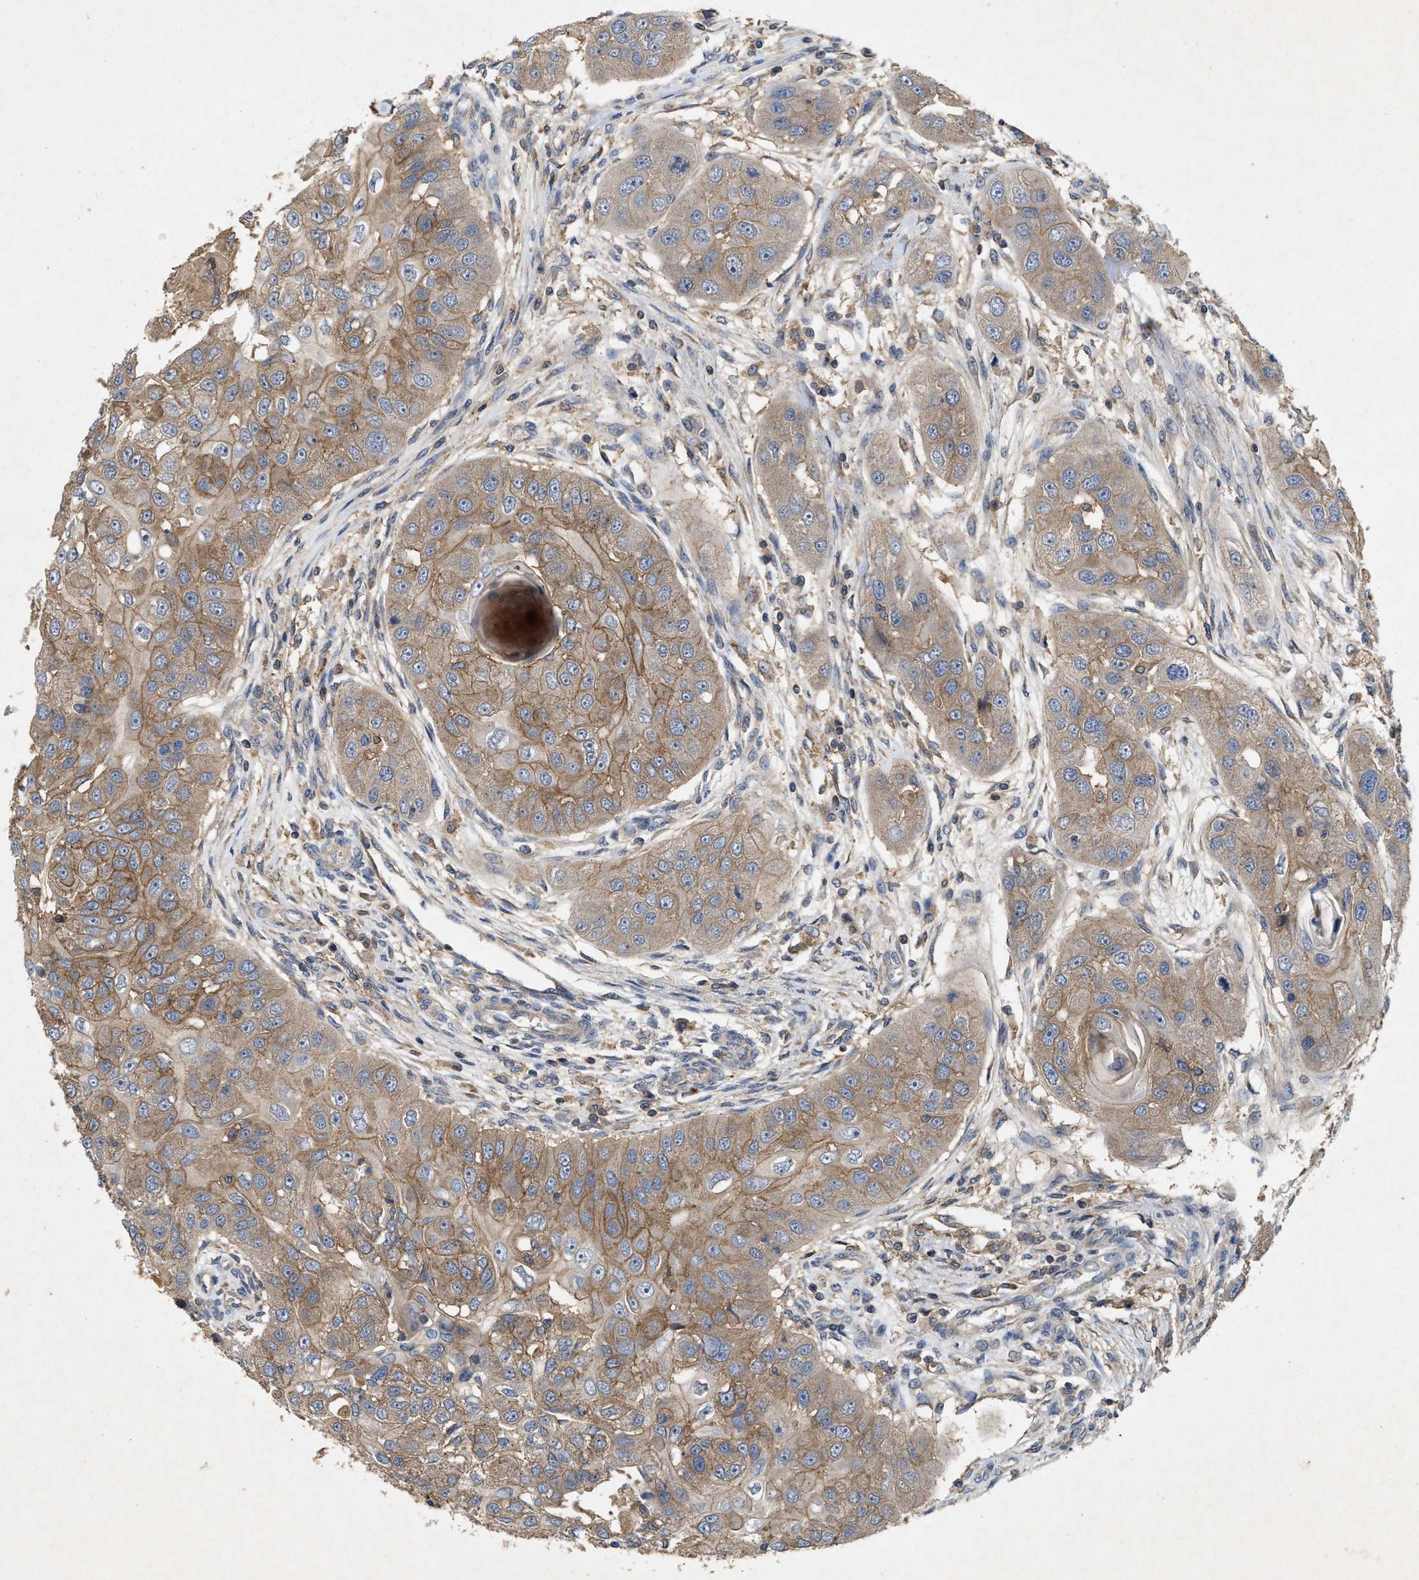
{"staining": {"intensity": "moderate", "quantity": ">75%", "location": "cytoplasmic/membranous"}, "tissue": "head and neck cancer", "cell_type": "Tumor cells", "image_type": "cancer", "snomed": [{"axis": "morphology", "description": "Normal tissue, NOS"}, {"axis": "morphology", "description": "Squamous cell carcinoma, NOS"}, {"axis": "topography", "description": "Skeletal muscle"}, {"axis": "topography", "description": "Head-Neck"}], "caption": "The histopathology image displays immunohistochemical staining of head and neck cancer. There is moderate cytoplasmic/membranous positivity is identified in about >75% of tumor cells.", "gene": "LPAR2", "patient": {"sex": "male", "age": 51}}